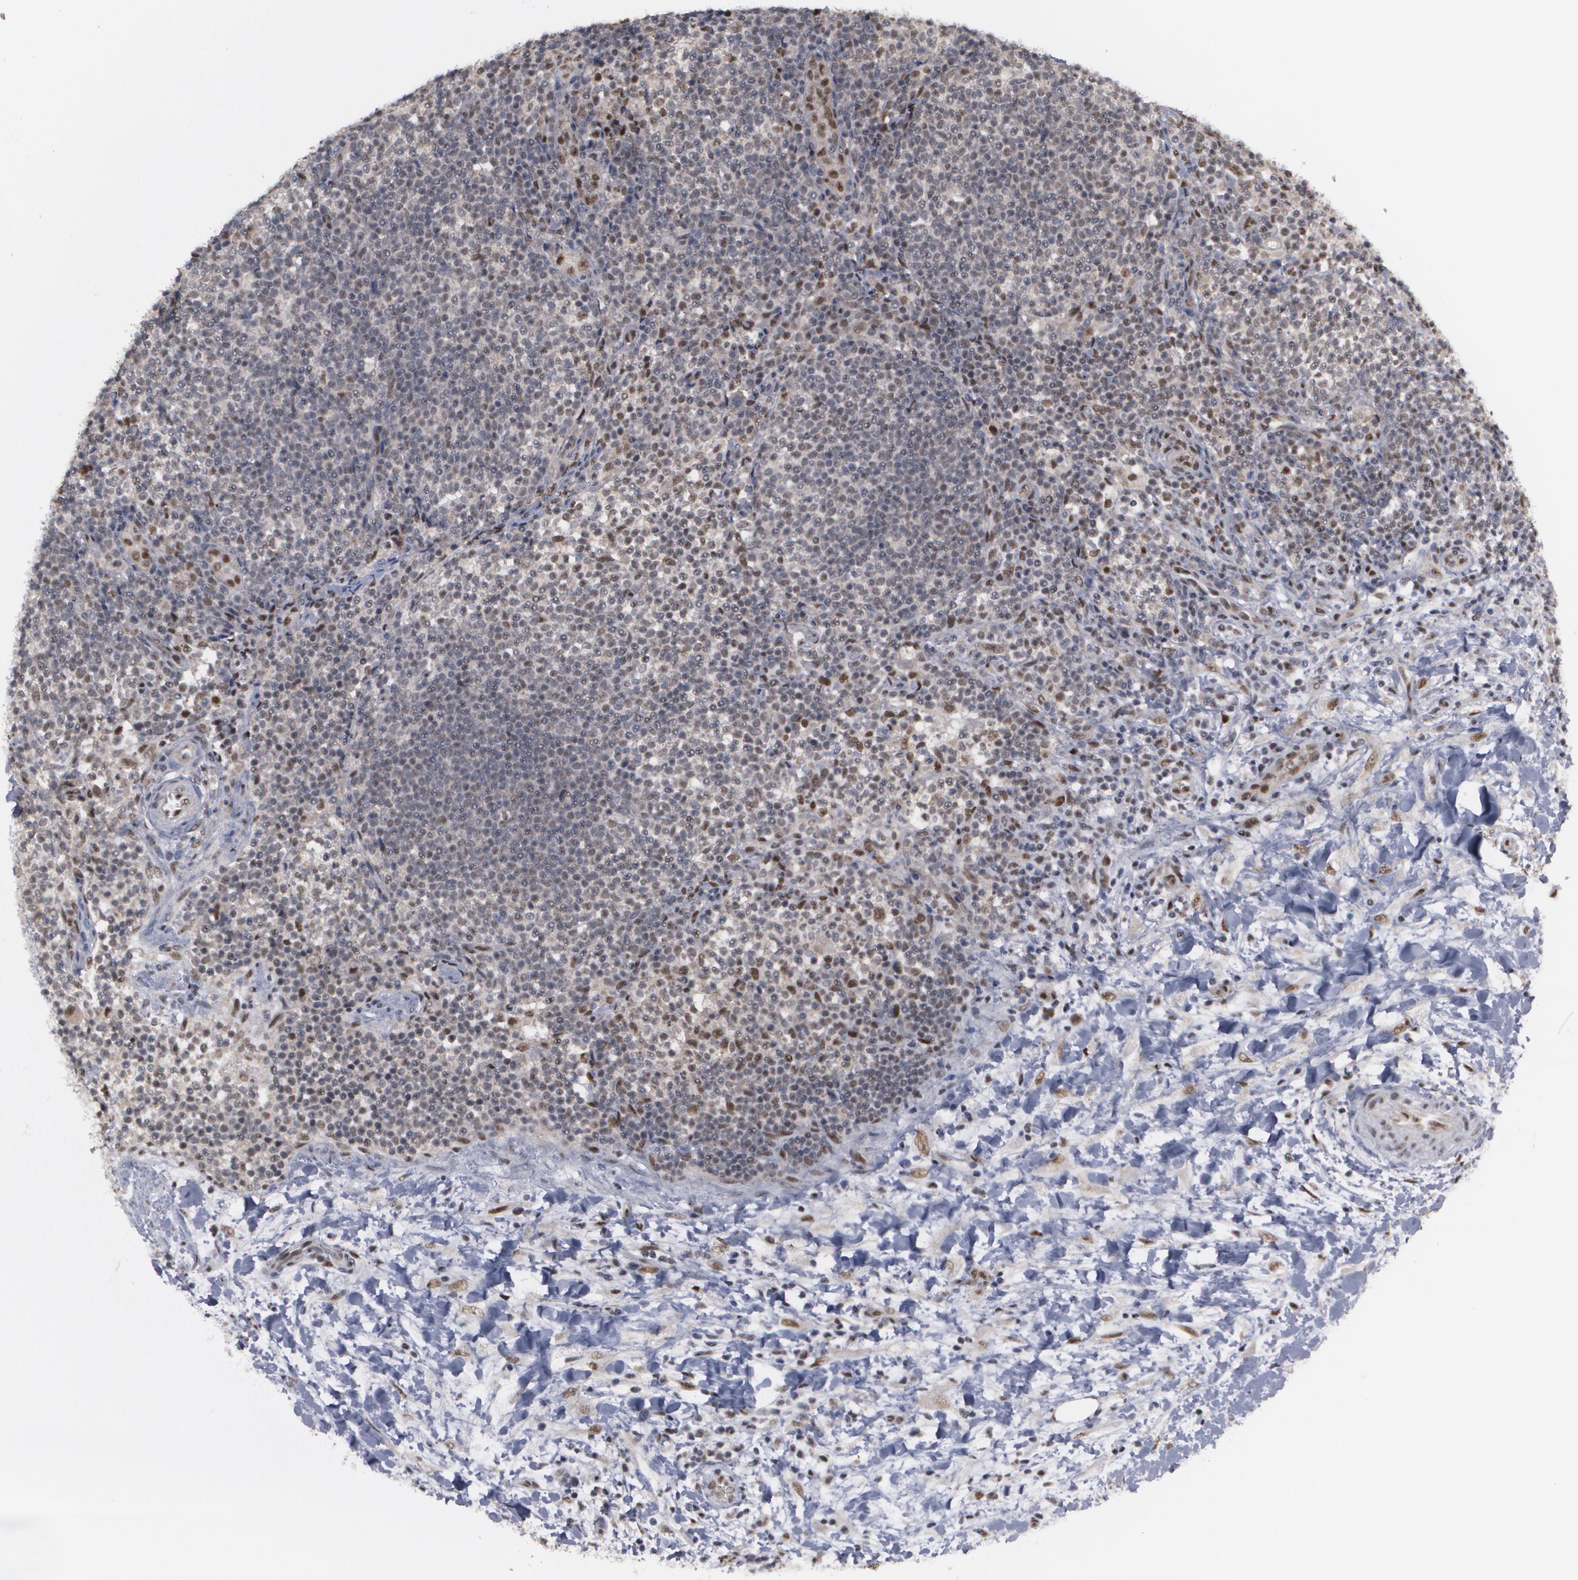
{"staining": {"intensity": "moderate", "quantity": "25%-75%", "location": "nuclear"}, "tissue": "lymphoma", "cell_type": "Tumor cells", "image_type": "cancer", "snomed": [{"axis": "morphology", "description": "Malignant lymphoma, non-Hodgkin's type, Low grade"}, {"axis": "topography", "description": "Lymph node"}], "caption": "Brown immunohistochemical staining in low-grade malignant lymphoma, non-Hodgkin's type shows moderate nuclear expression in about 25%-75% of tumor cells.", "gene": "INTS6", "patient": {"sex": "female", "age": 76}}